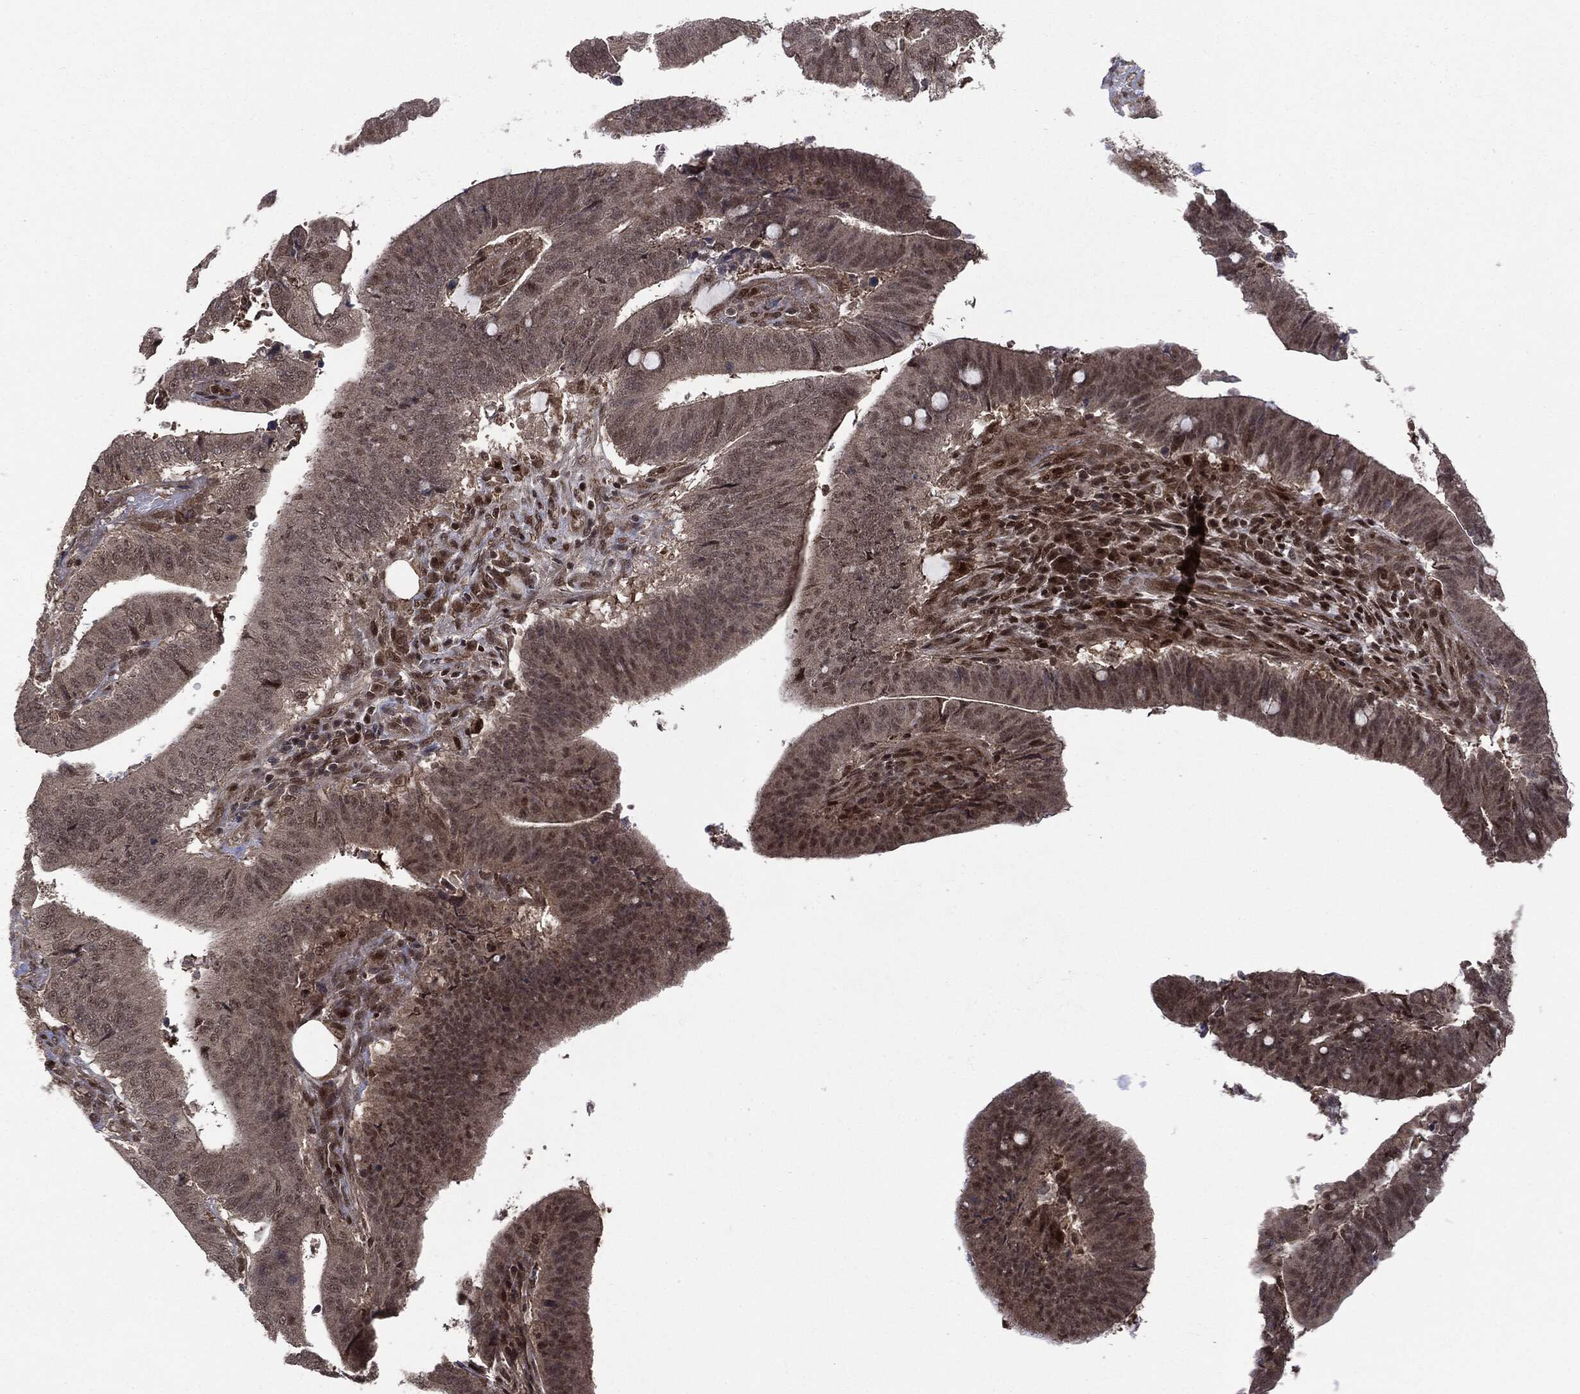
{"staining": {"intensity": "negative", "quantity": "none", "location": "none"}, "tissue": "colorectal cancer", "cell_type": "Tumor cells", "image_type": "cancer", "snomed": [{"axis": "morphology", "description": "Adenocarcinoma, NOS"}, {"axis": "topography", "description": "Colon"}], "caption": "Adenocarcinoma (colorectal) was stained to show a protein in brown. There is no significant positivity in tumor cells.", "gene": "PTPA", "patient": {"sex": "female", "age": 43}}